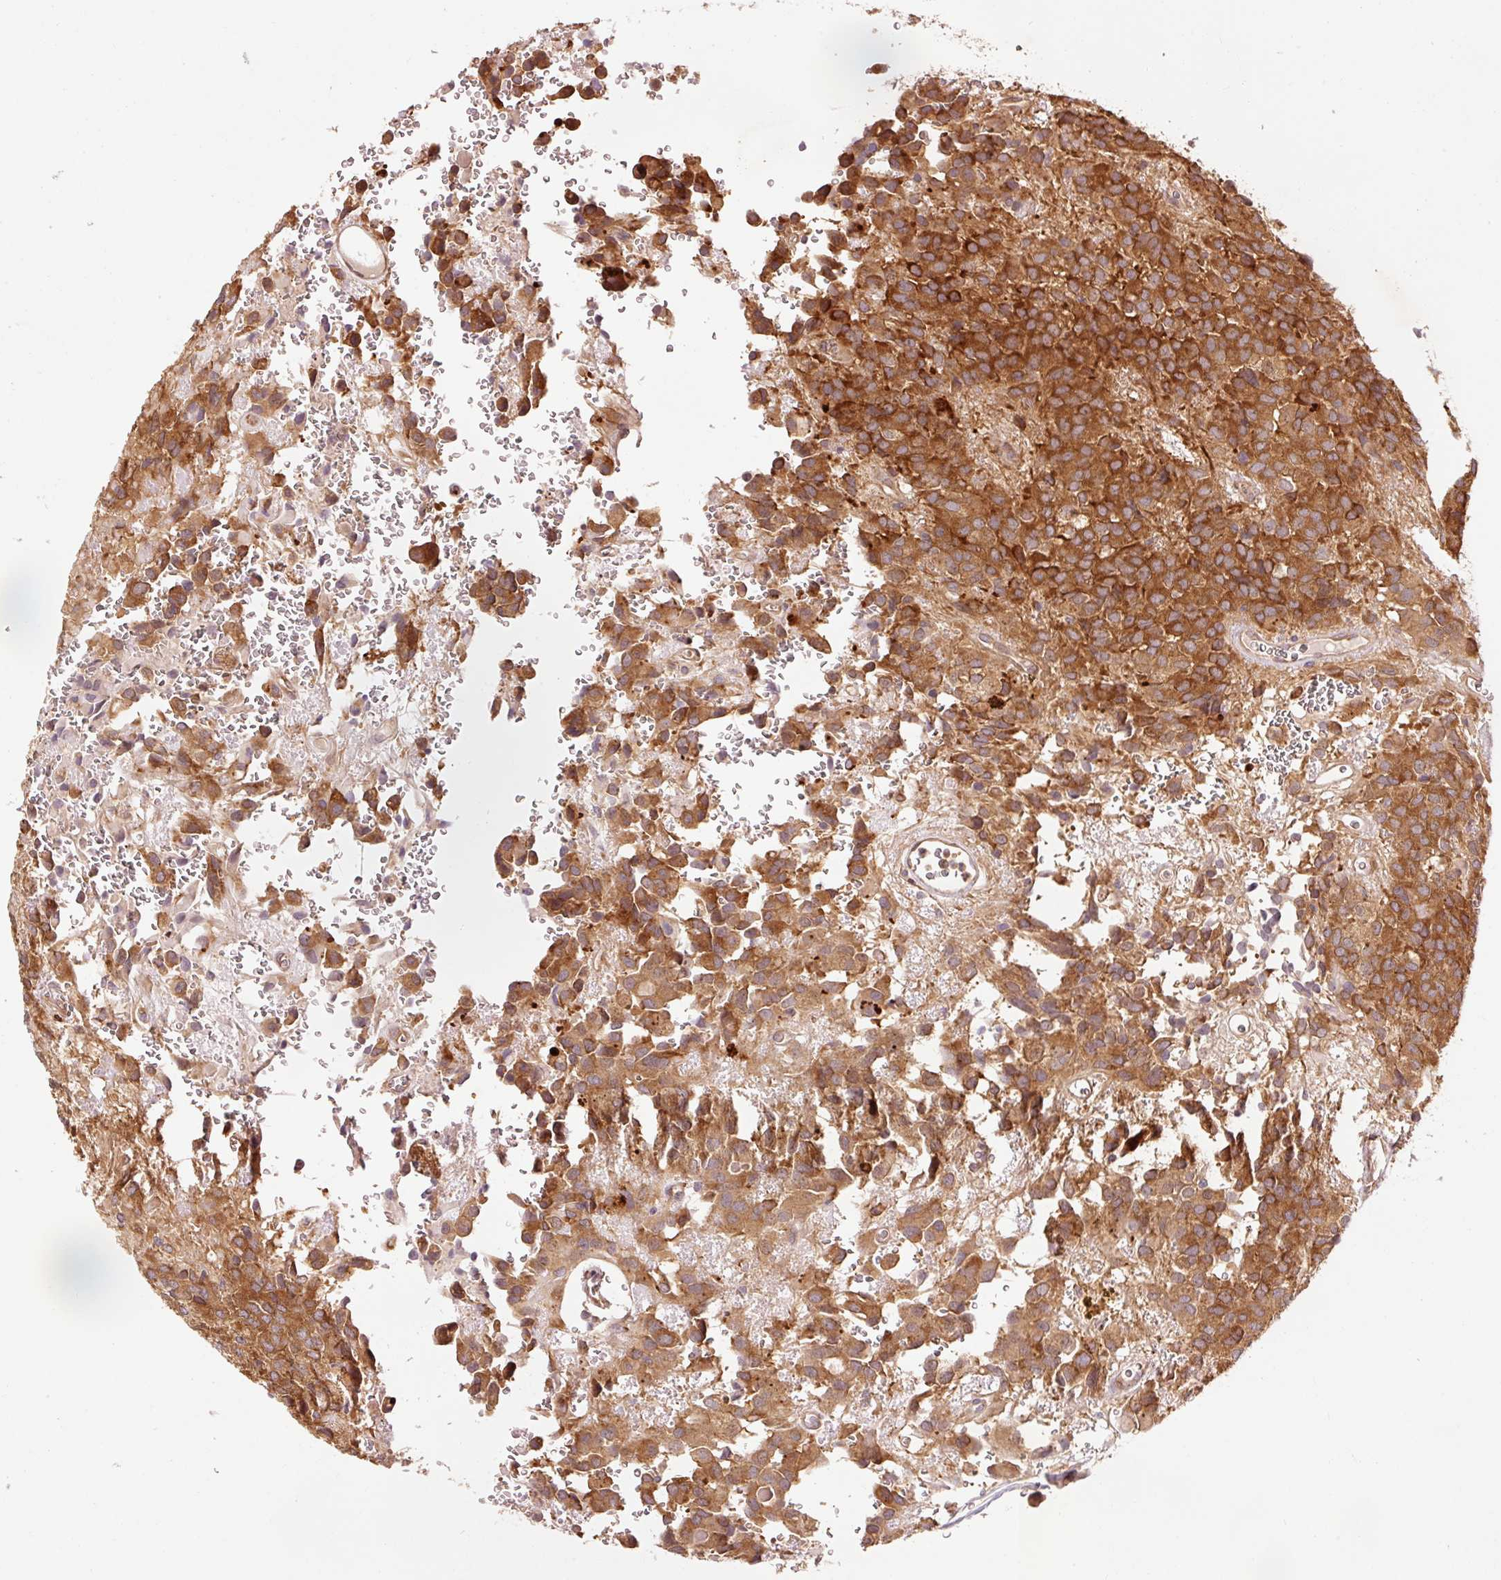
{"staining": {"intensity": "strong", "quantity": ">75%", "location": "cytoplasmic/membranous"}, "tissue": "glioma", "cell_type": "Tumor cells", "image_type": "cancer", "snomed": [{"axis": "morphology", "description": "Glioma, malignant, Low grade"}, {"axis": "topography", "description": "Brain"}], "caption": "Immunohistochemical staining of low-grade glioma (malignant) displays strong cytoplasmic/membranous protein expression in about >75% of tumor cells.", "gene": "PDAP1", "patient": {"sex": "male", "age": 56}}